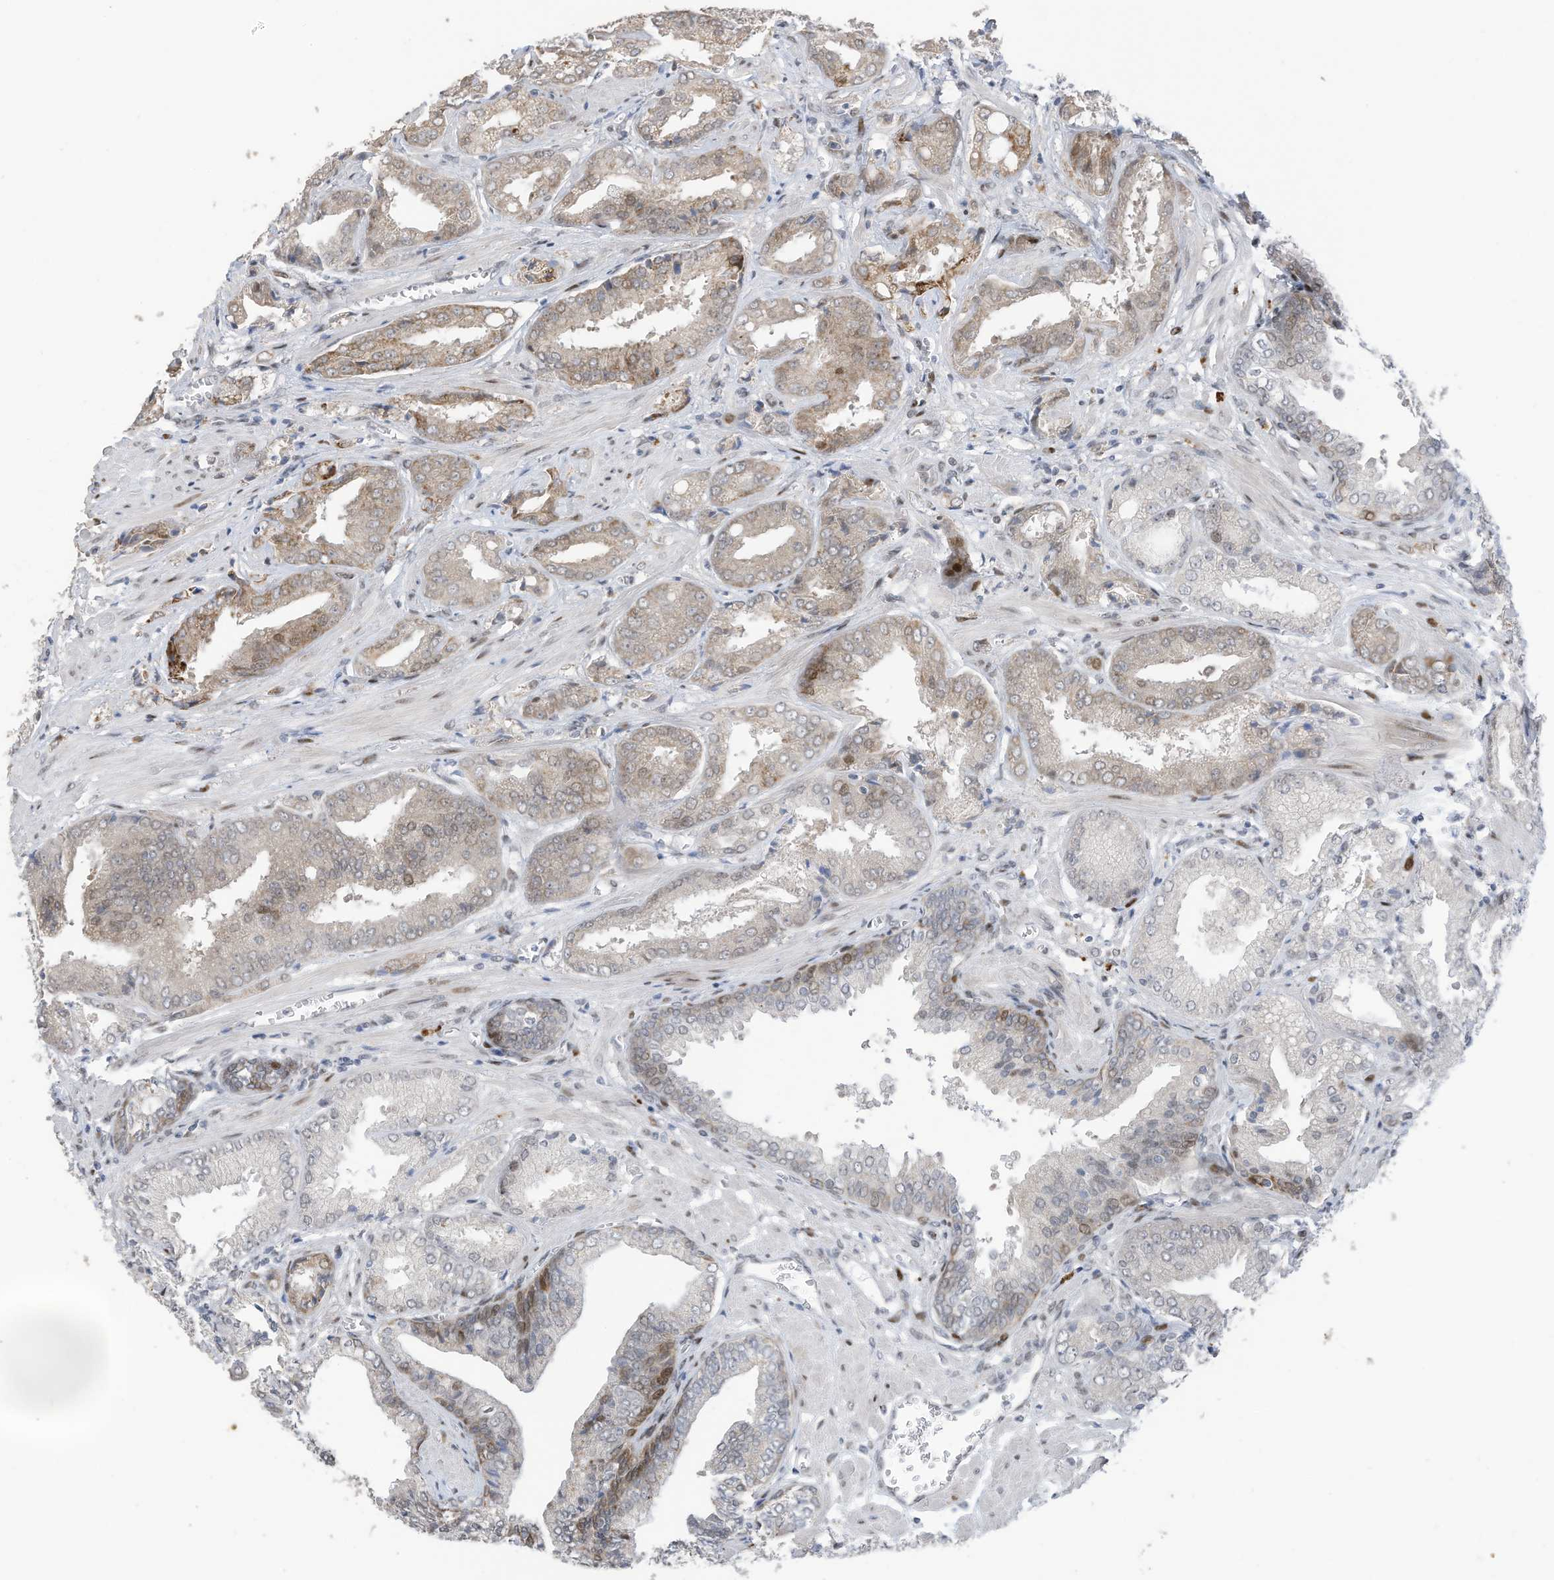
{"staining": {"intensity": "weak", "quantity": "<25%", "location": "cytoplasmic/membranous"}, "tissue": "prostate cancer", "cell_type": "Tumor cells", "image_type": "cancer", "snomed": [{"axis": "morphology", "description": "Adenocarcinoma, Low grade"}, {"axis": "topography", "description": "Prostate"}], "caption": "Tumor cells show no significant staining in prostate low-grade adenocarcinoma. The staining was performed using DAB to visualize the protein expression in brown, while the nuclei were stained in blue with hematoxylin (Magnification: 20x).", "gene": "RABL3", "patient": {"sex": "male", "age": 67}}